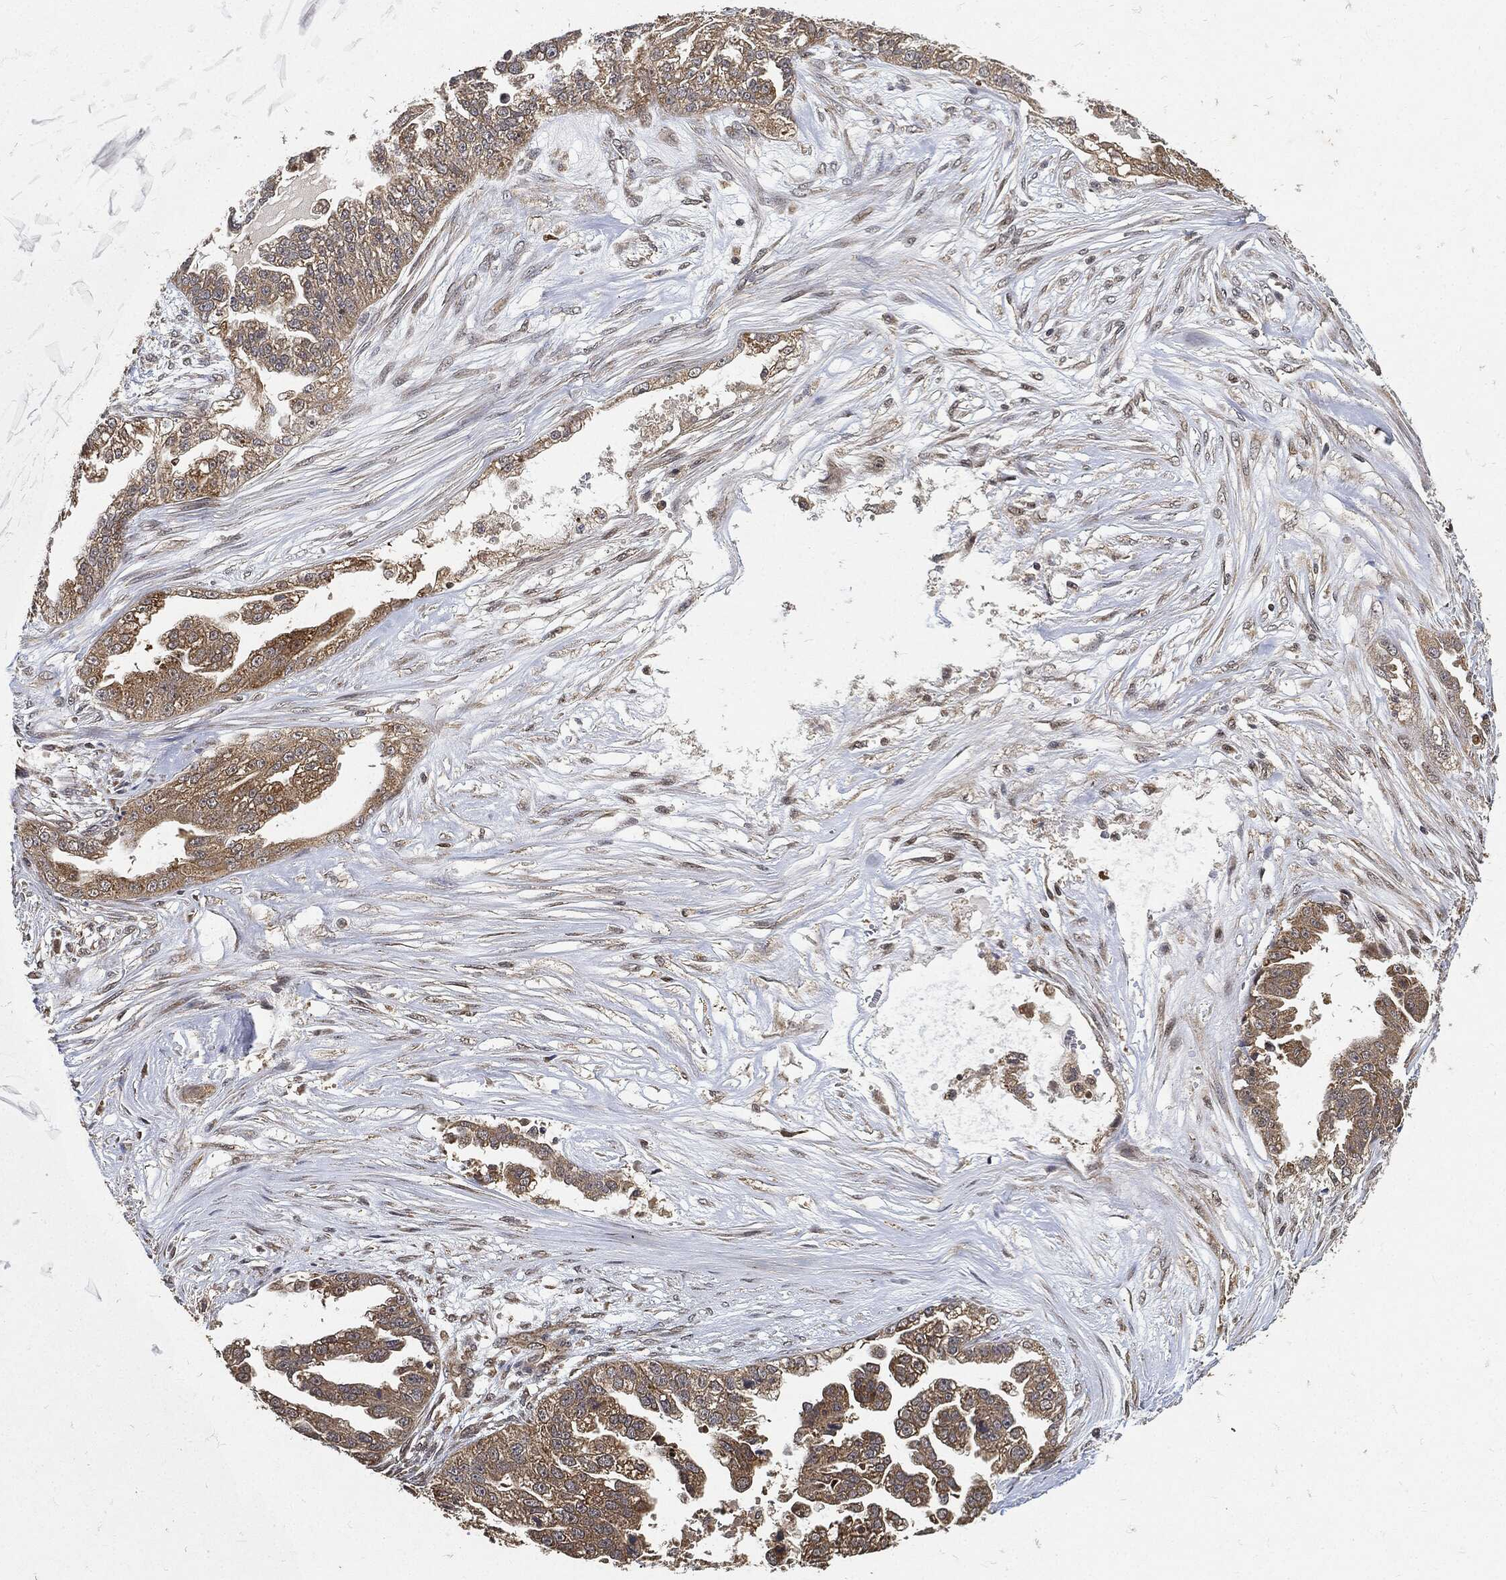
{"staining": {"intensity": "weak", "quantity": ">75%", "location": "cytoplasmic/membranous"}, "tissue": "ovarian cancer", "cell_type": "Tumor cells", "image_type": "cancer", "snomed": [{"axis": "morphology", "description": "Cystadenocarcinoma, serous, NOS"}, {"axis": "topography", "description": "Ovary"}], "caption": "High-magnification brightfield microscopy of ovarian cancer (serous cystadenocarcinoma) stained with DAB (3,3'-diaminobenzidine) (brown) and counterstained with hematoxylin (blue). tumor cells exhibit weak cytoplasmic/membranous expression is identified in approximately>75% of cells.", "gene": "ZNF226", "patient": {"sex": "female", "age": 58}}